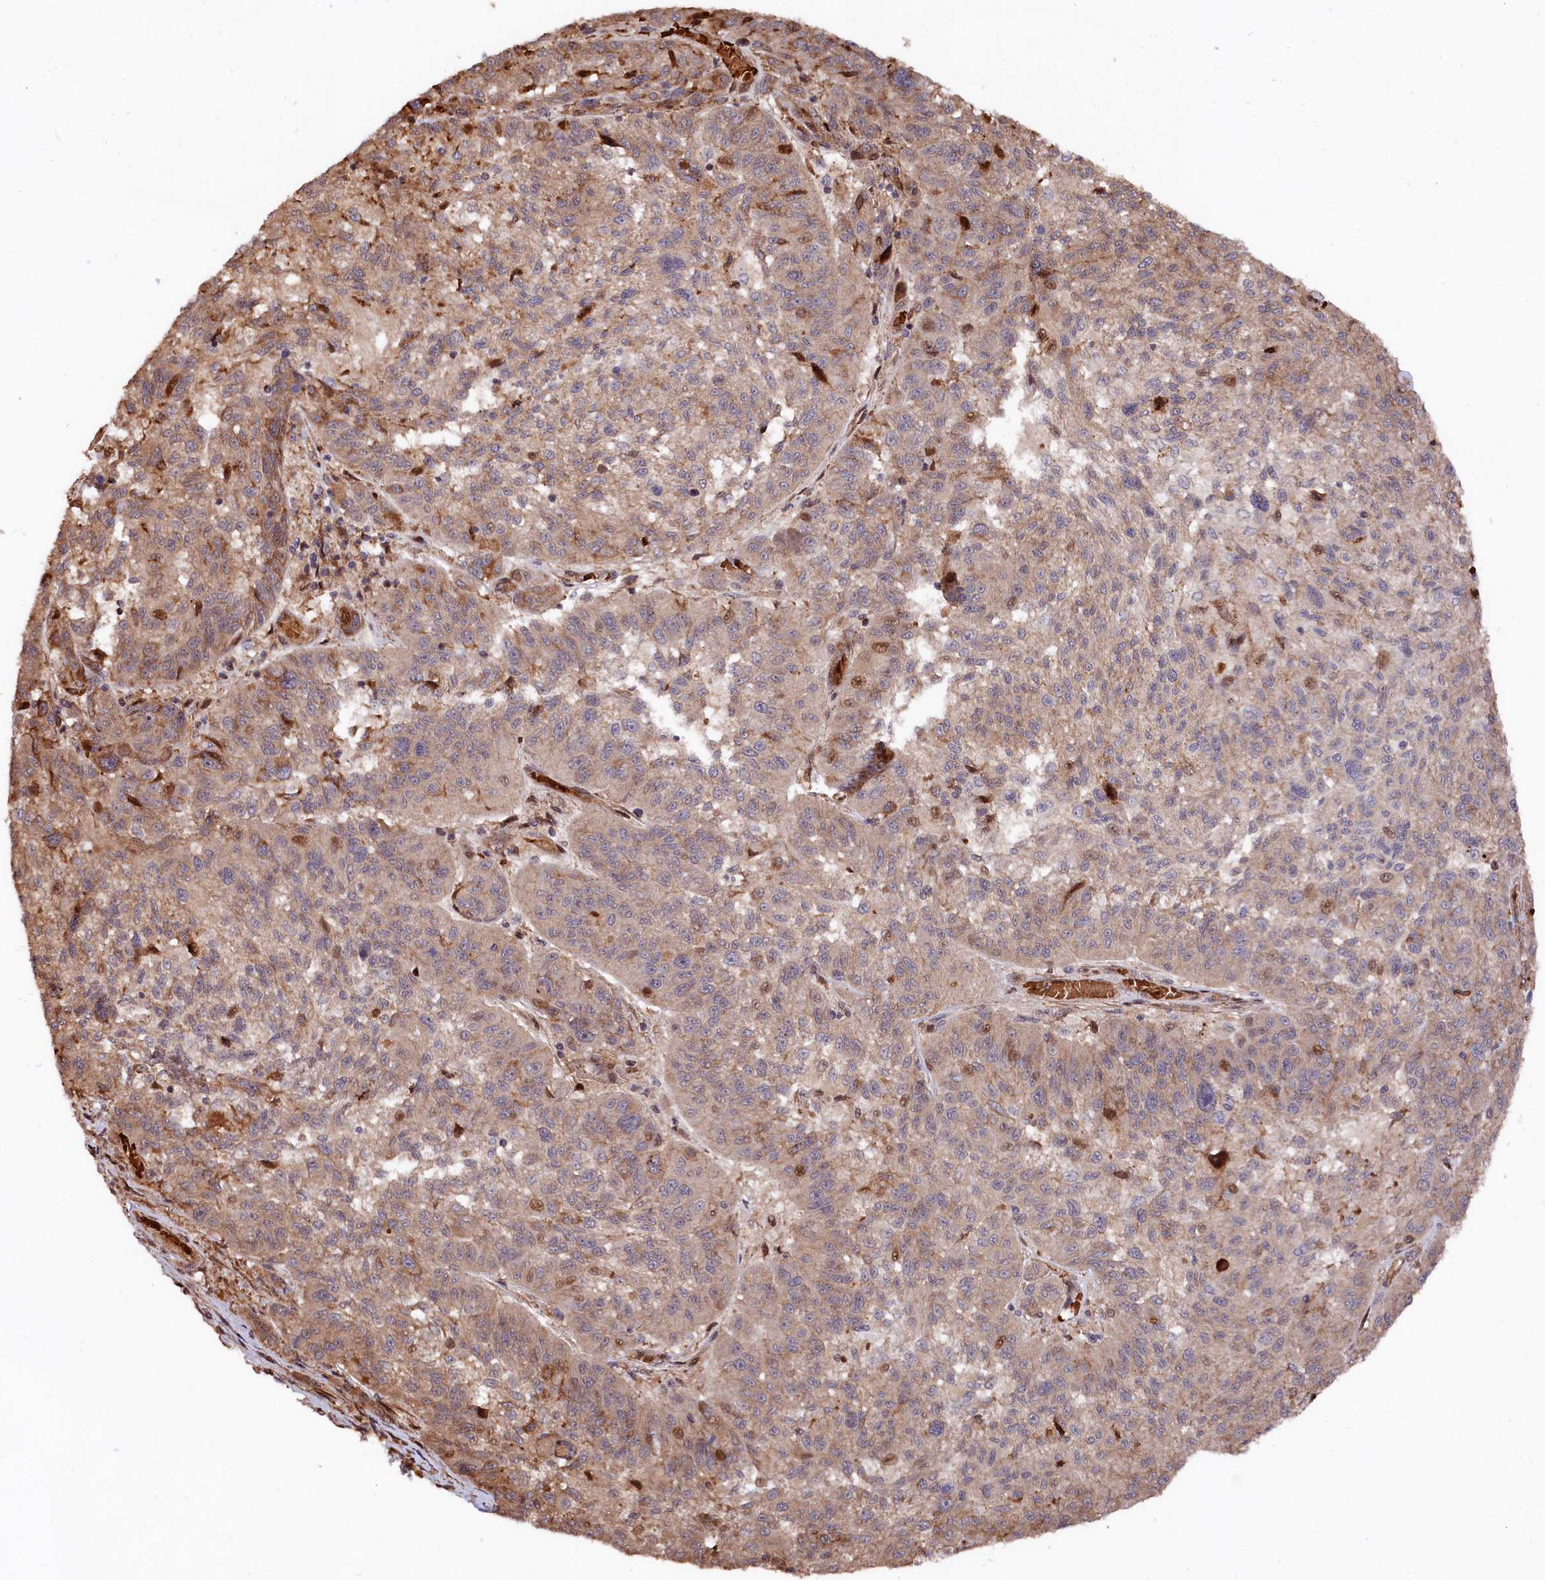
{"staining": {"intensity": "moderate", "quantity": ">75%", "location": "cytoplasmic/membranous"}, "tissue": "melanoma", "cell_type": "Tumor cells", "image_type": "cancer", "snomed": [{"axis": "morphology", "description": "Malignant melanoma, NOS"}, {"axis": "topography", "description": "Skin"}], "caption": "Moderate cytoplasmic/membranous staining is identified in about >75% of tumor cells in melanoma.", "gene": "TNKS1BP1", "patient": {"sex": "male", "age": 53}}